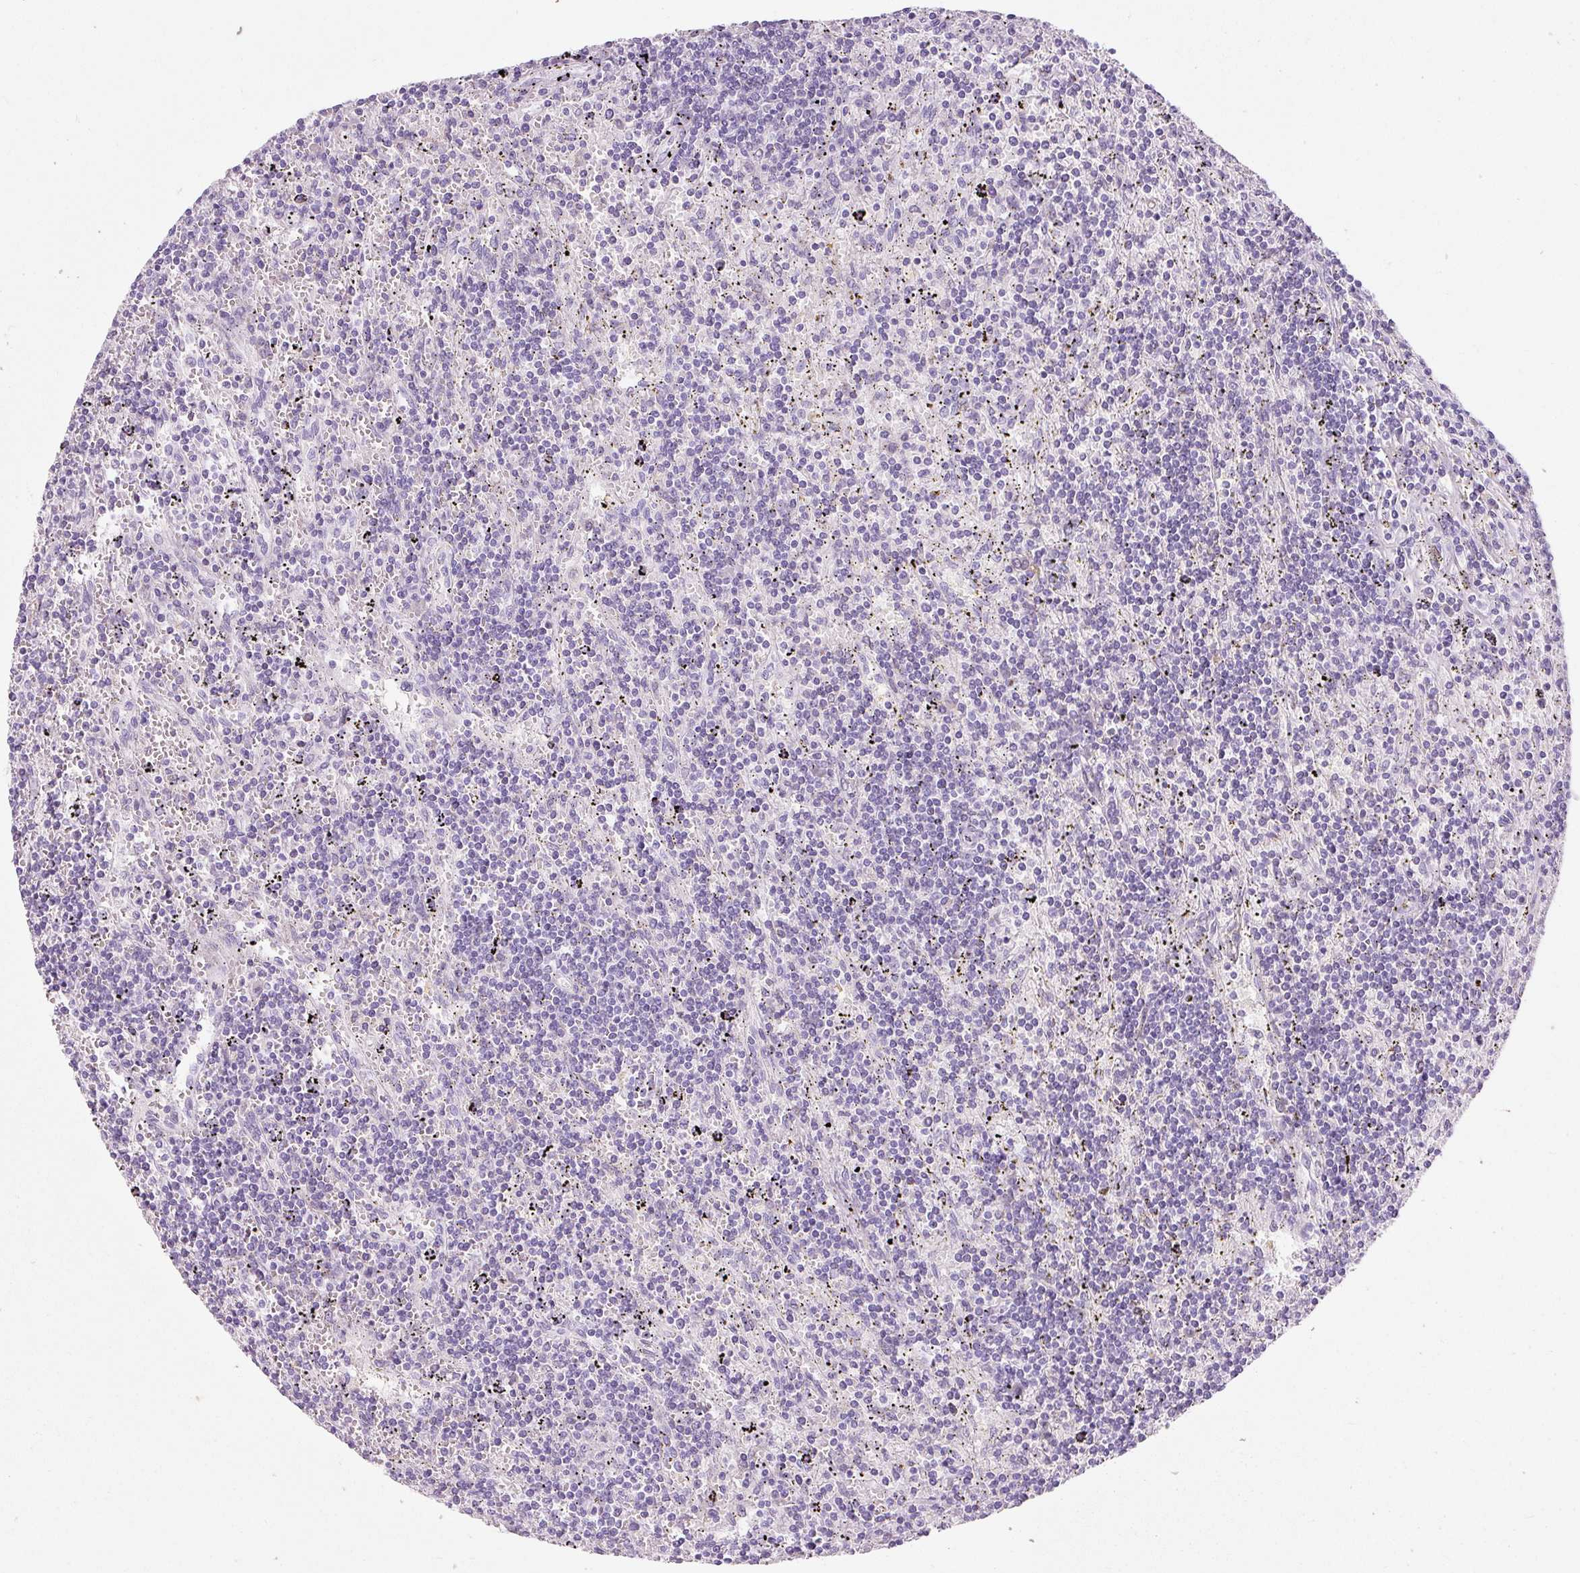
{"staining": {"intensity": "negative", "quantity": "none", "location": "none"}, "tissue": "lymphoma", "cell_type": "Tumor cells", "image_type": "cancer", "snomed": [{"axis": "morphology", "description": "Malignant lymphoma, non-Hodgkin's type, Low grade"}, {"axis": "topography", "description": "Spleen"}], "caption": "Human malignant lymphoma, non-Hodgkin's type (low-grade) stained for a protein using immunohistochemistry (IHC) demonstrates no expression in tumor cells.", "gene": "DNM1", "patient": {"sex": "male", "age": 76}}